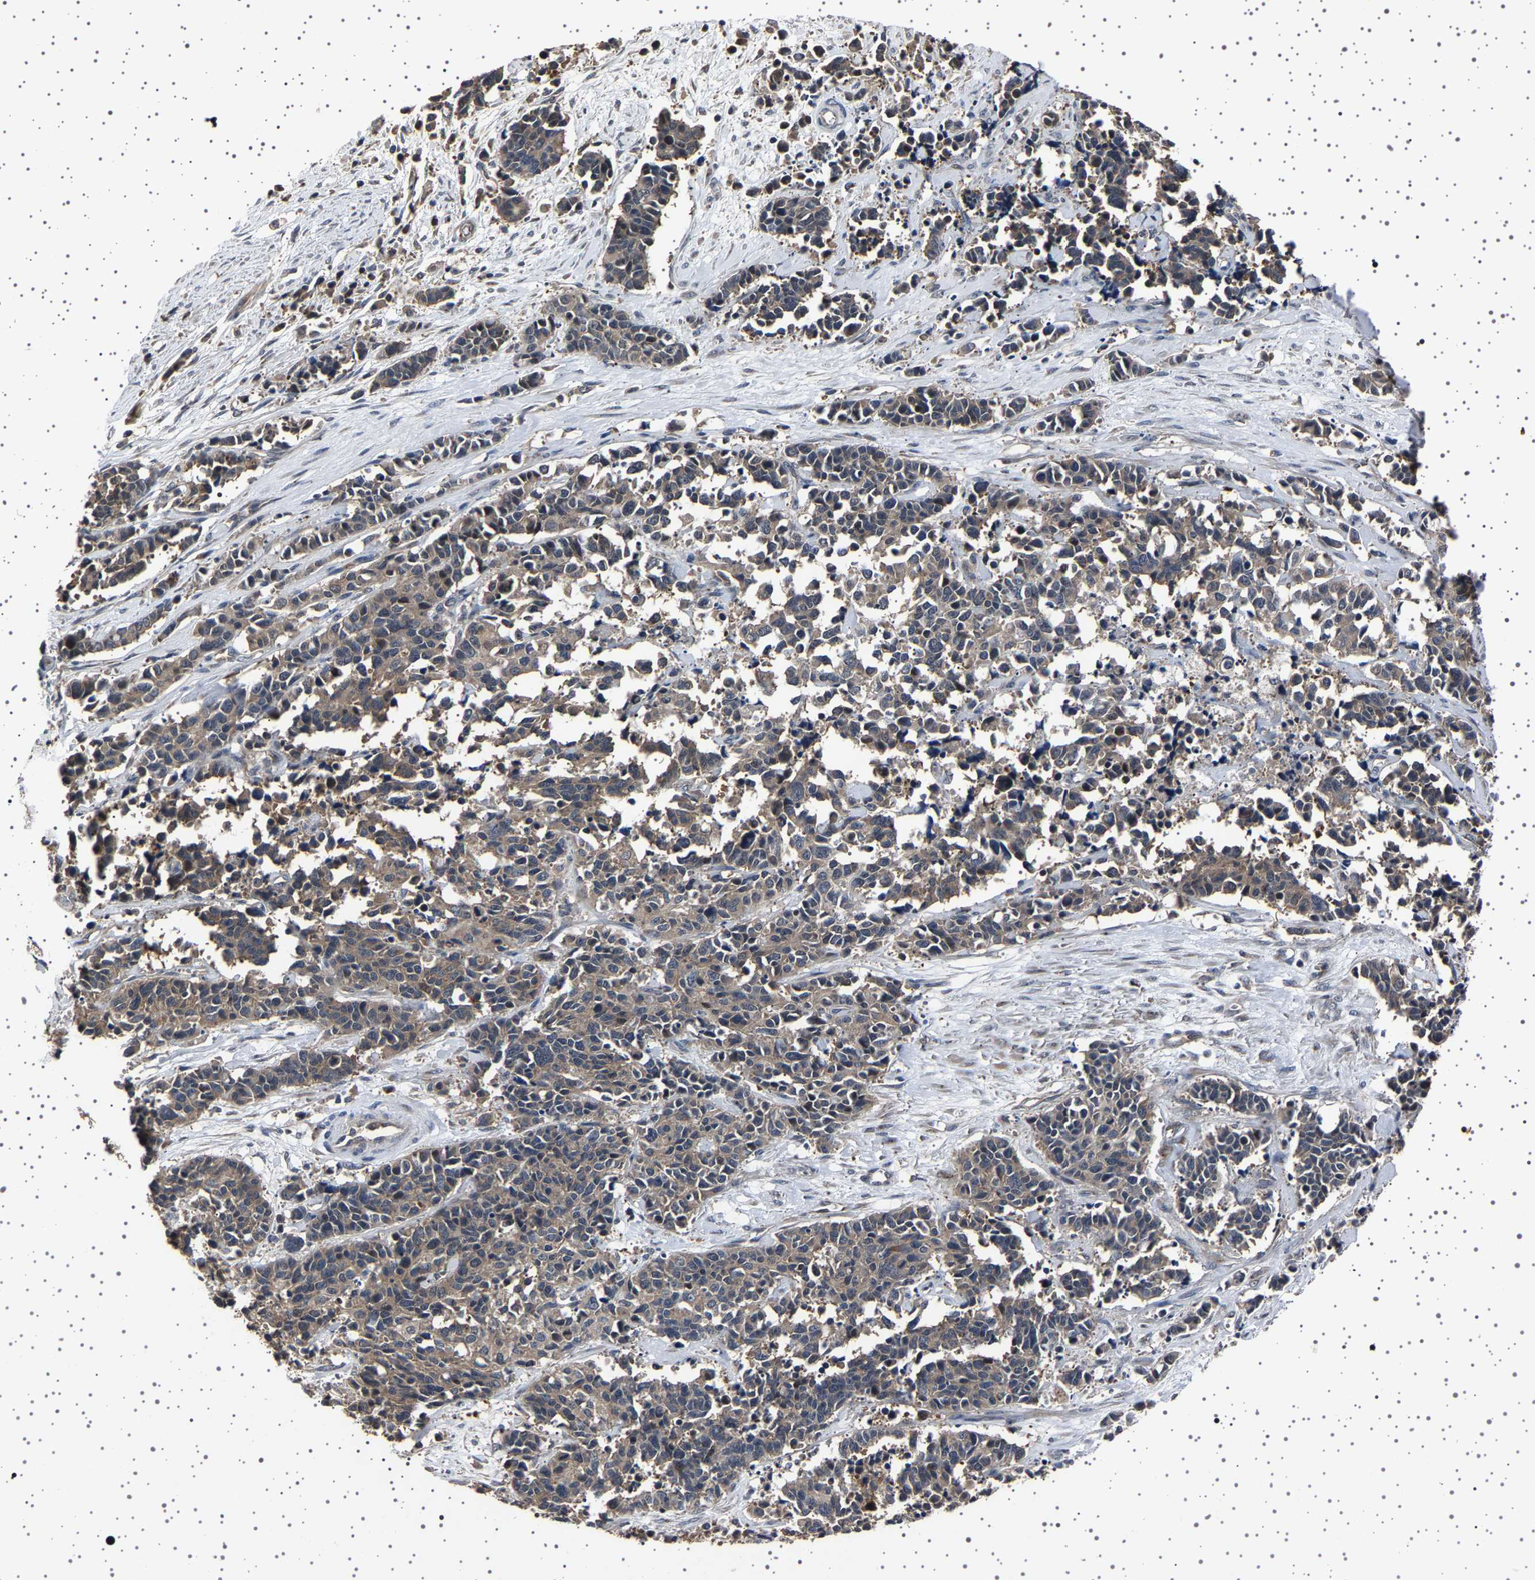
{"staining": {"intensity": "weak", "quantity": ">75%", "location": "cytoplasmic/membranous"}, "tissue": "cervical cancer", "cell_type": "Tumor cells", "image_type": "cancer", "snomed": [{"axis": "morphology", "description": "Squamous cell carcinoma, NOS"}, {"axis": "topography", "description": "Cervix"}], "caption": "Protein staining by immunohistochemistry (IHC) demonstrates weak cytoplasmic/membranous positivity in about >75% of tumor cells in cervical squamous cell carcinoma. The staining was performed using DAB, with brown indicating positive protein expression. Nuclei are stained blue with hematoxylin.", "gene": "NCKAP1", "patient": {"sex": "female", "age": 35}}